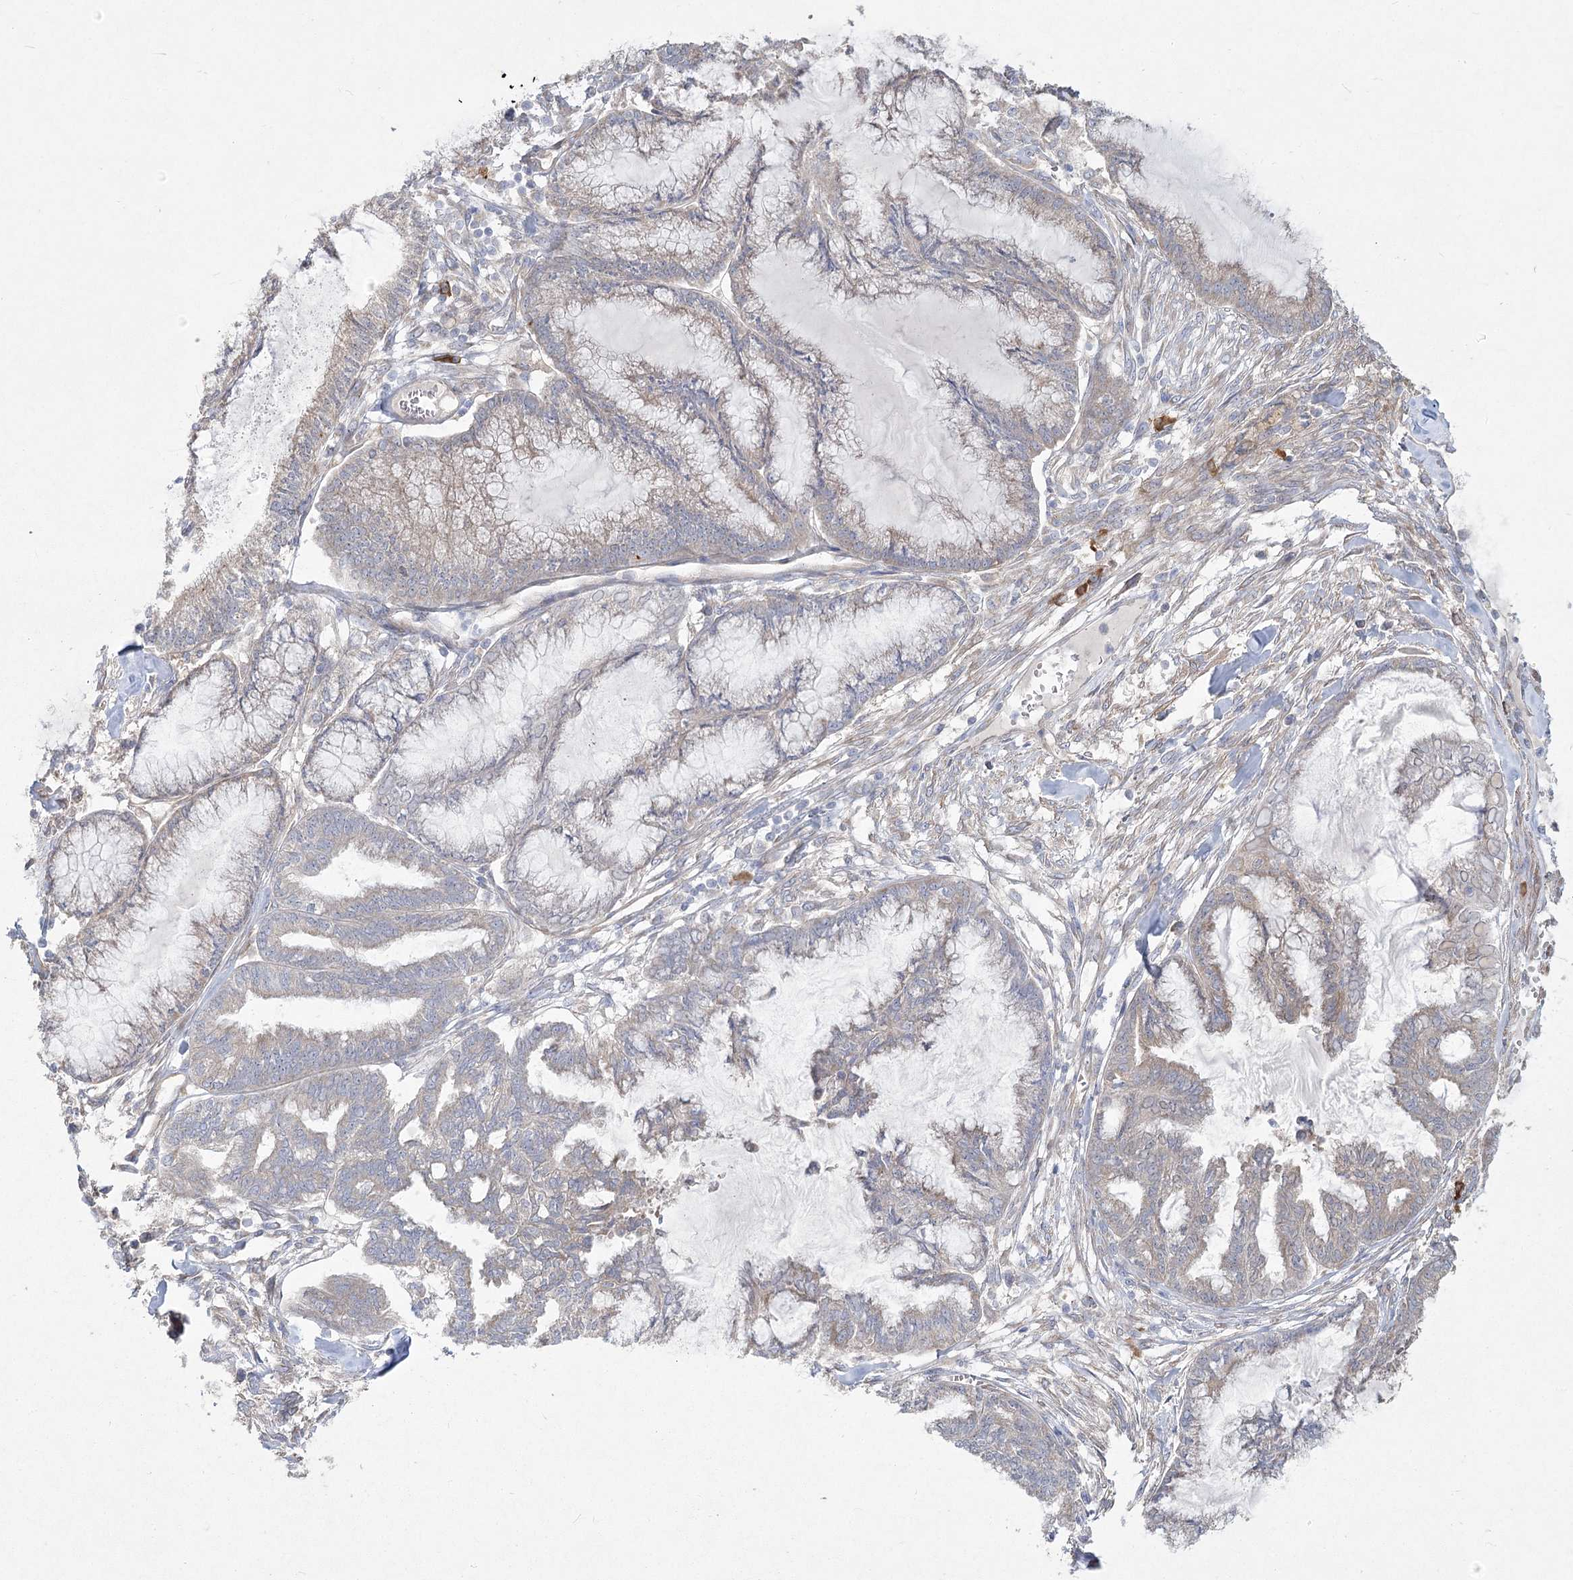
{"staining": {"intensity": "weak", "quantity": "<25%", "location": "cytoplasmic/membranous"}, "tissue": "endometrial cancer", "cell_type": "Tumor cells", "image_type": "cancer", "snomed": [{"axis": "morphology", "description": "Adenocarcinoma, NOS"}, {"axis": "topography", "description": "Endometrium"}], "caption": "The immunohistochemistry (IHC) histopathology image has no significant expression in tumor cells of adenocarcinoma (endometrial) tissue.", "gene": "CAMTA1", "patient": {"sex": "female", "age": 86}}